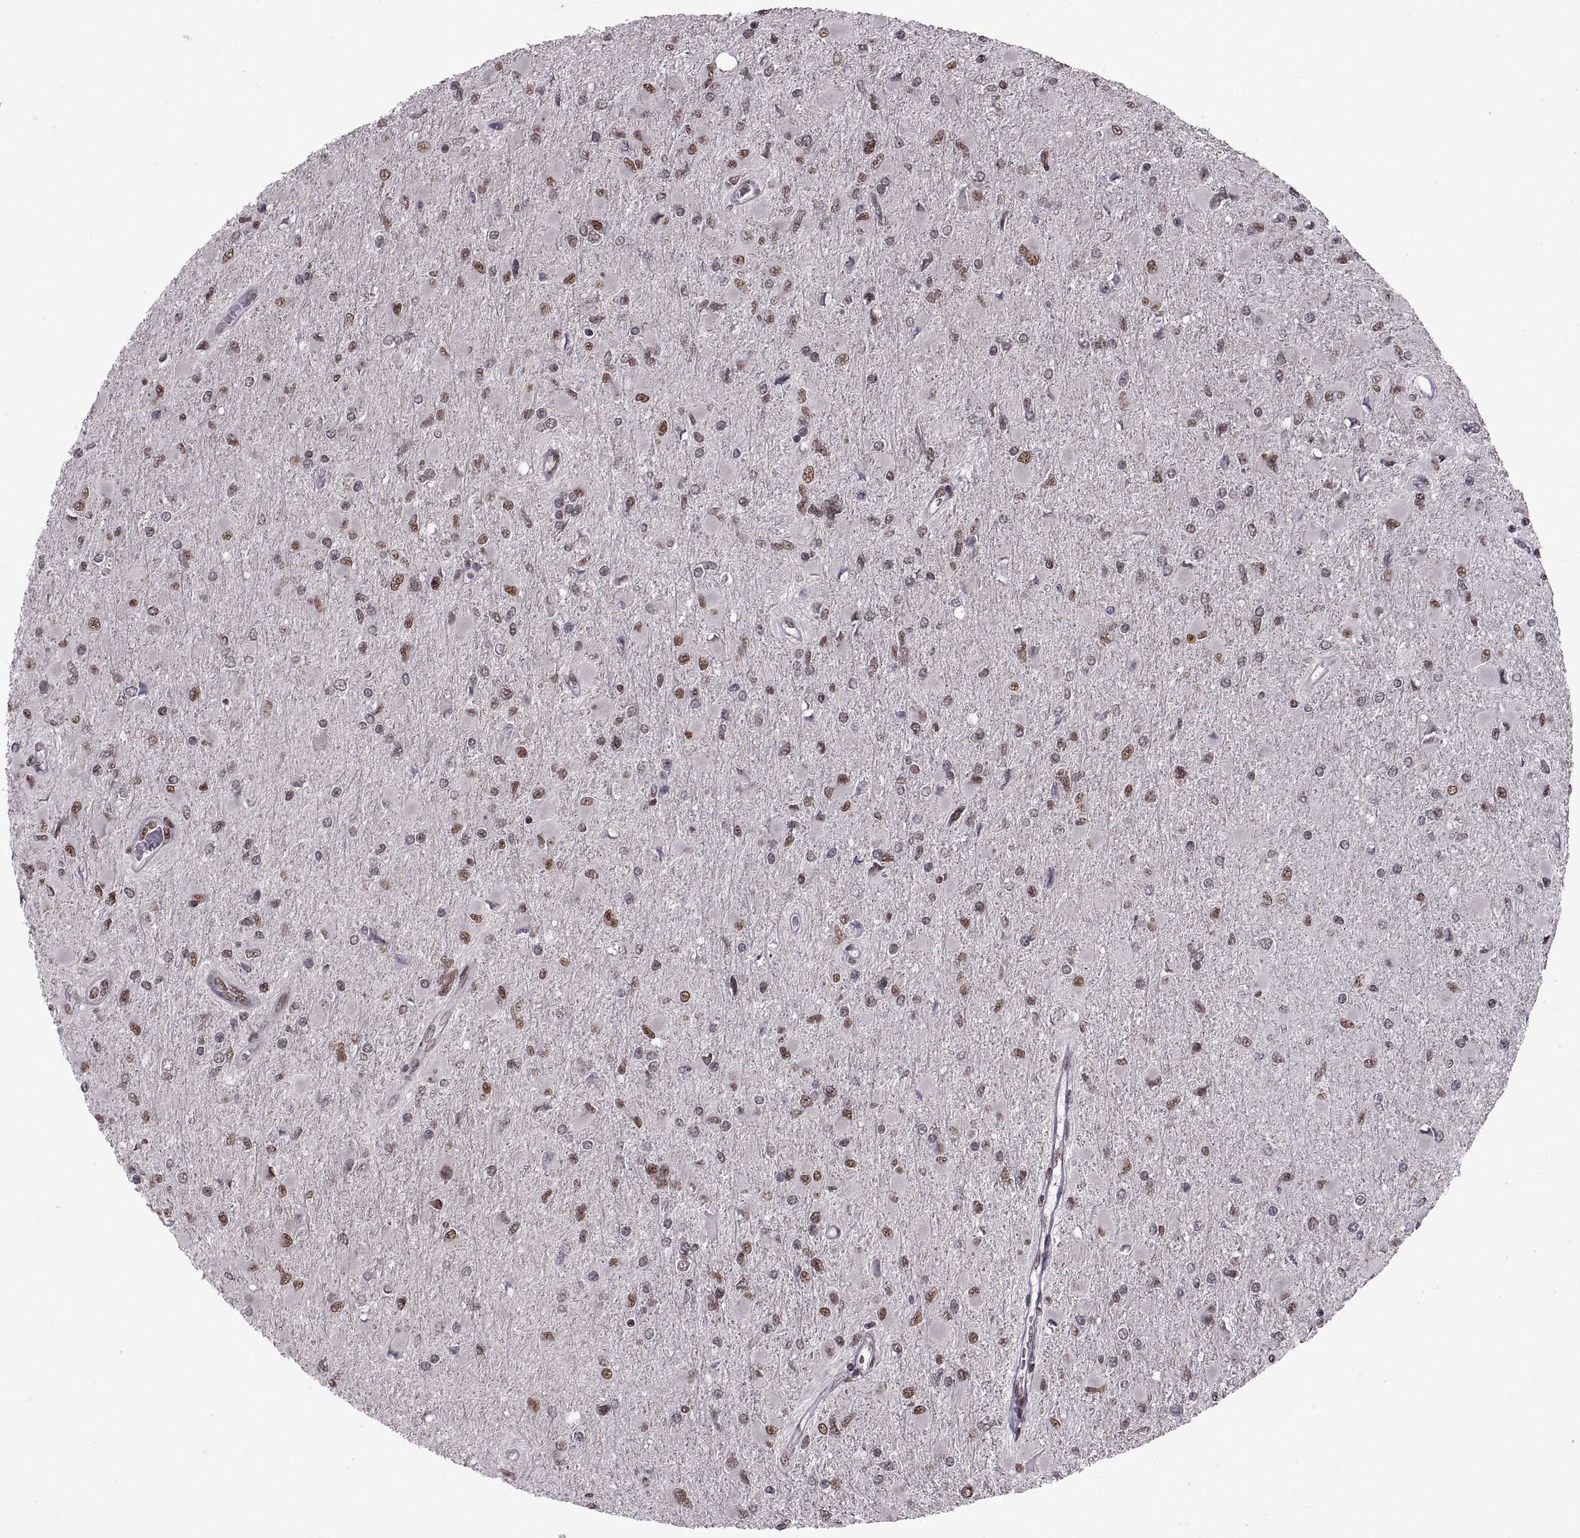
{"staining": {"intensity": "strong", "quantity": ">75%", "location": "nuclear"}, "tissue": "glioma", "cell_type": "Tumor cells", "image_type": "cancer", "snomed": [{"axis": "morphology", "description": "Glioma, malignant, High grade"}, {"axis": "topography", "description": "Cerebral cortex"}], "caption": "A brown stain labels strong nuclear expression of a protein in human glioma tumor cells. The staining was performed using DAB (3,3'-diaminobenzidine), with brown indicating positive protein expression. Nuclei are stained blue with hematoxylin.", "gene": "MT1E", "patient": {"sex": "female", "age": 36}}